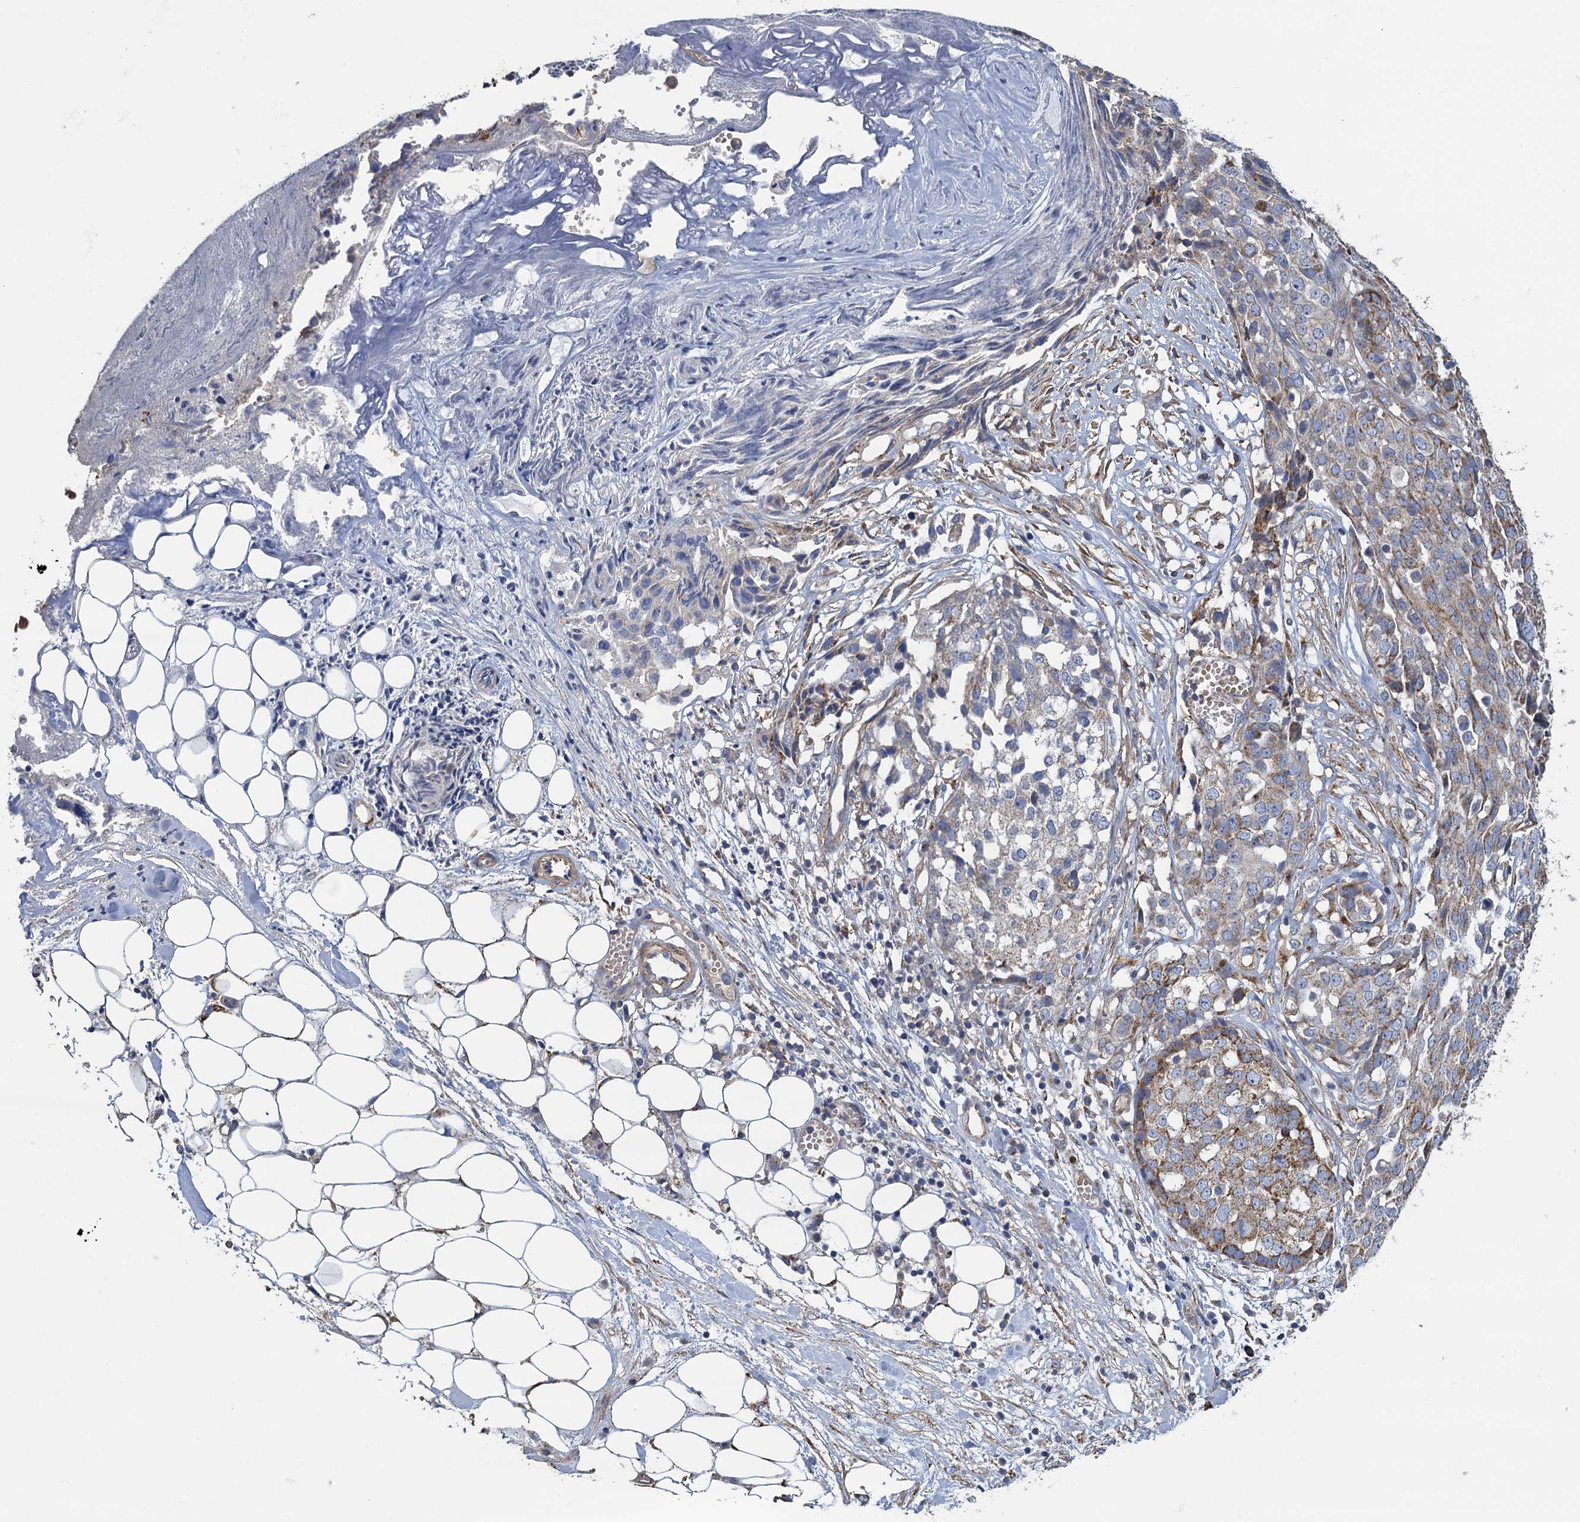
{"staining": {"intensity": "moderate", "quantity": "<25%", "location": "cytoplasmic/membranous"}, "tissue": "ovarian cancer", "cell_type": "Tumor cells", "image_type": "cancer", "snomed": [{"axis": "morphology", "description": "Cystadenocarcinoma, serous, NOS"}, {"axis": "topography", "description": "Soft tissue"}, {"axis": "topography", "description": "Ovary"}], "caption": "Protein analysis of serous cystadenocarcinoma (ovarian) tissue shows moderate cytoplasmic/membranous staining in approximately <25% of tumor cells.", "gene": "GCSH", "patient": {"sex": "female", "age": 57}}